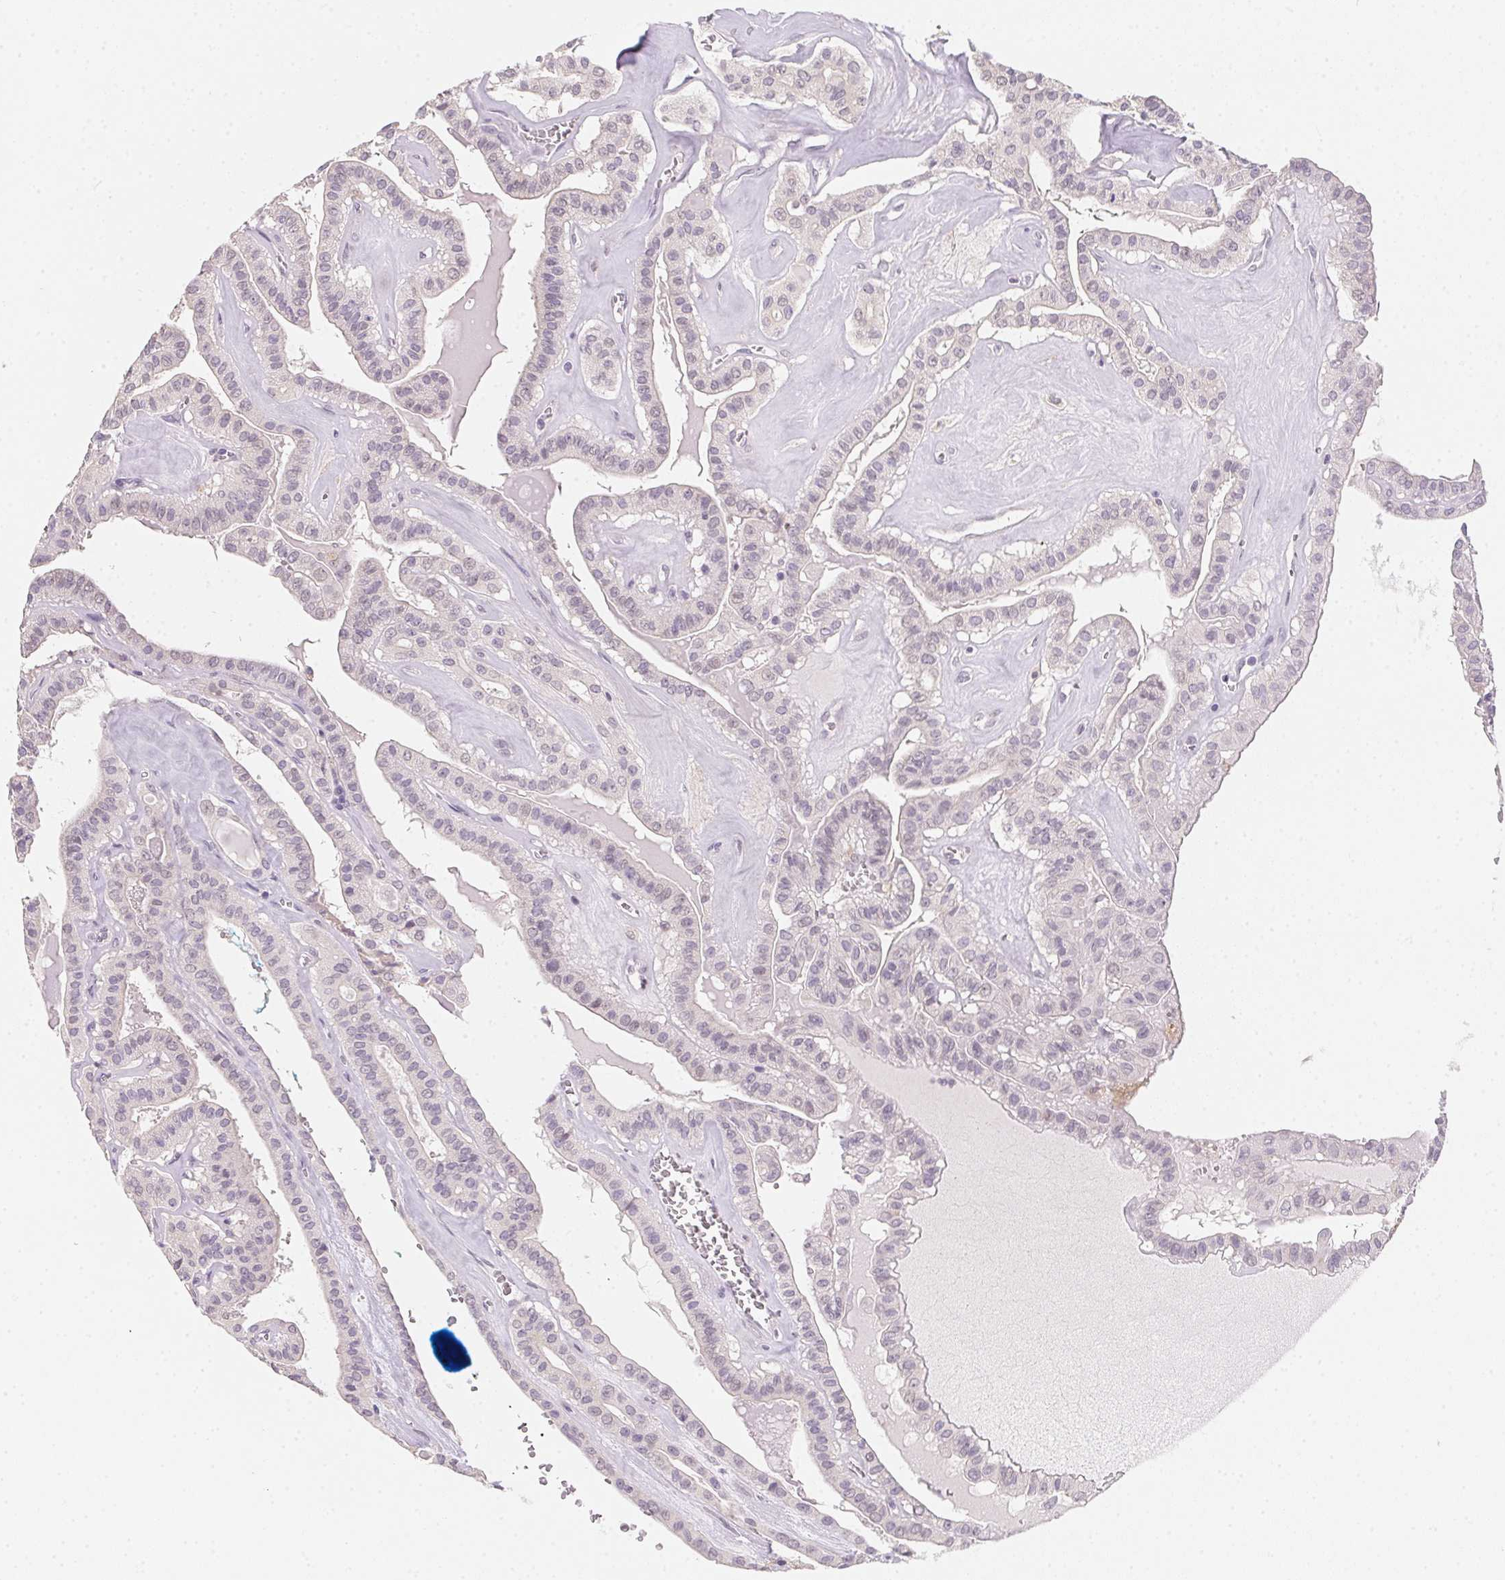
{"staining": {"intensity": "negative", "quantity": "none", "location": "none"}, "tissue": "thyroid cancer", "cell_type": "Tumor cells", "image_type": "cancer", "snomed": [{"axis": "morphology", "description": "Papillary adenocarcinoma, NOS"}, {"axis": "topography", "description": "Thyroid gland"}], "caption": "Thyroid cancer (papillary adenocarcinoma) stained for a protein using IHC shows no expression tumor cells.", "gene": "SLC6A18", "patient": {"sex": "male", "age": 52}}